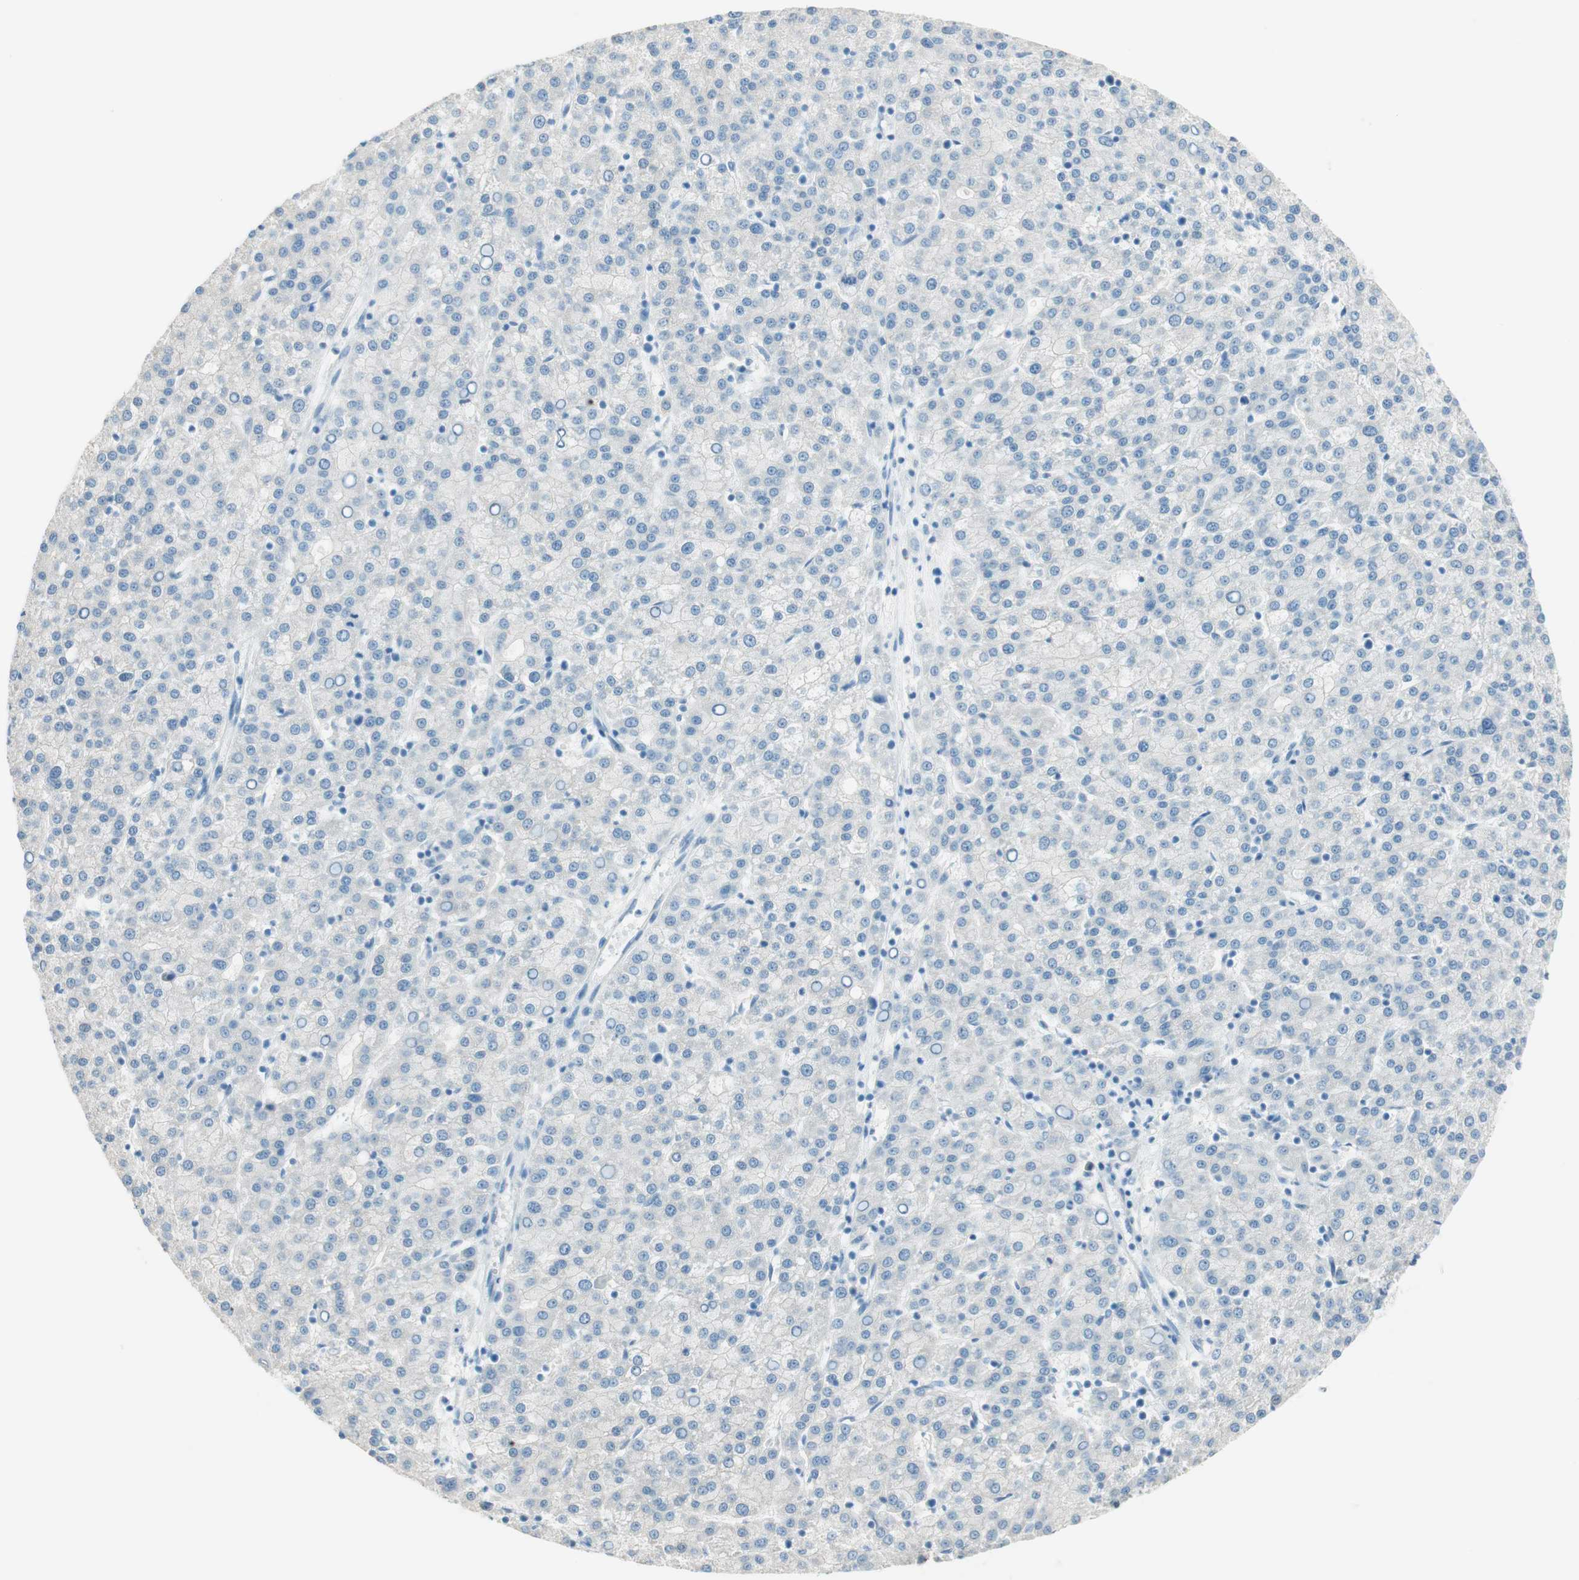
{"staining": {"intensity": "negative", "quantity": "none", "location": "none"}, "tissue": "liver cancer", "cell_type": "Tumor cells", "image_type": "cancer", "snomed": [{"axis": "morphology", "description": "Carcinoma, Hepatocellular, NOS"}, {"axis": "topography", "description": "Liver"}], "caption": "Immunohistochemistry micrograph of liver hepatocellular carcinoma stained for a protein (brown), which displays no positivity in tumor cells.", "gene": "HPGD", "patient": {"sex": "female", "age": 58}}